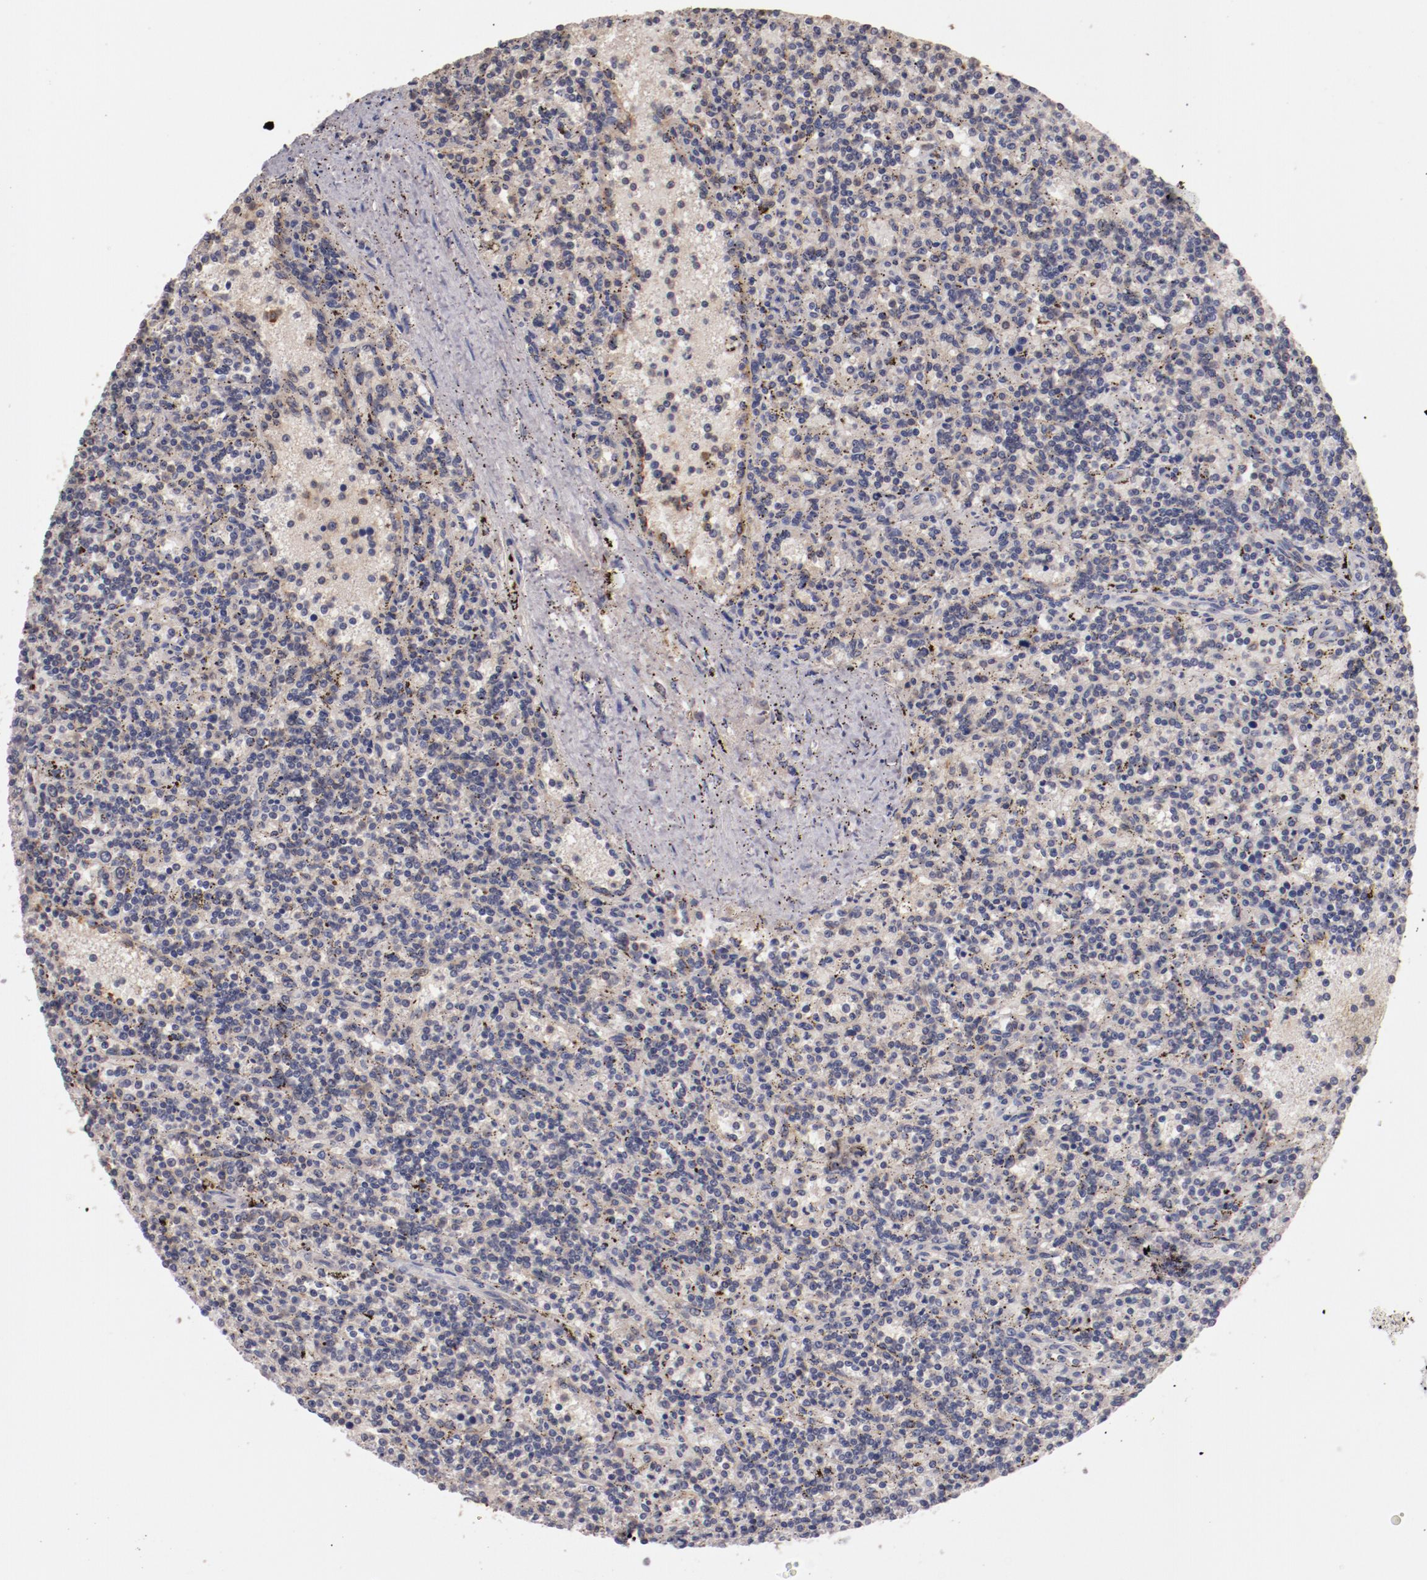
{"staining": {"intensity": "negative", "quantity": "none", "location": "none"}, "tissue": "lymphoma", "cell_type": "Tumor cells", "image_type": "cancer", "snomed": [{"axis": "morphology", "description": "Malignant lymphoma, non-Hodgkin's type, Low grade"}, {"axis": "topography", "description": "Spleen"}], "caption": "Immunohistochemistry of low-grade malignant lymphoma, non-Hodgkin's type exhibits no staining in tumor cells.", "gene": "MBL2", "patient": {"sex": "male", "age": 73}}